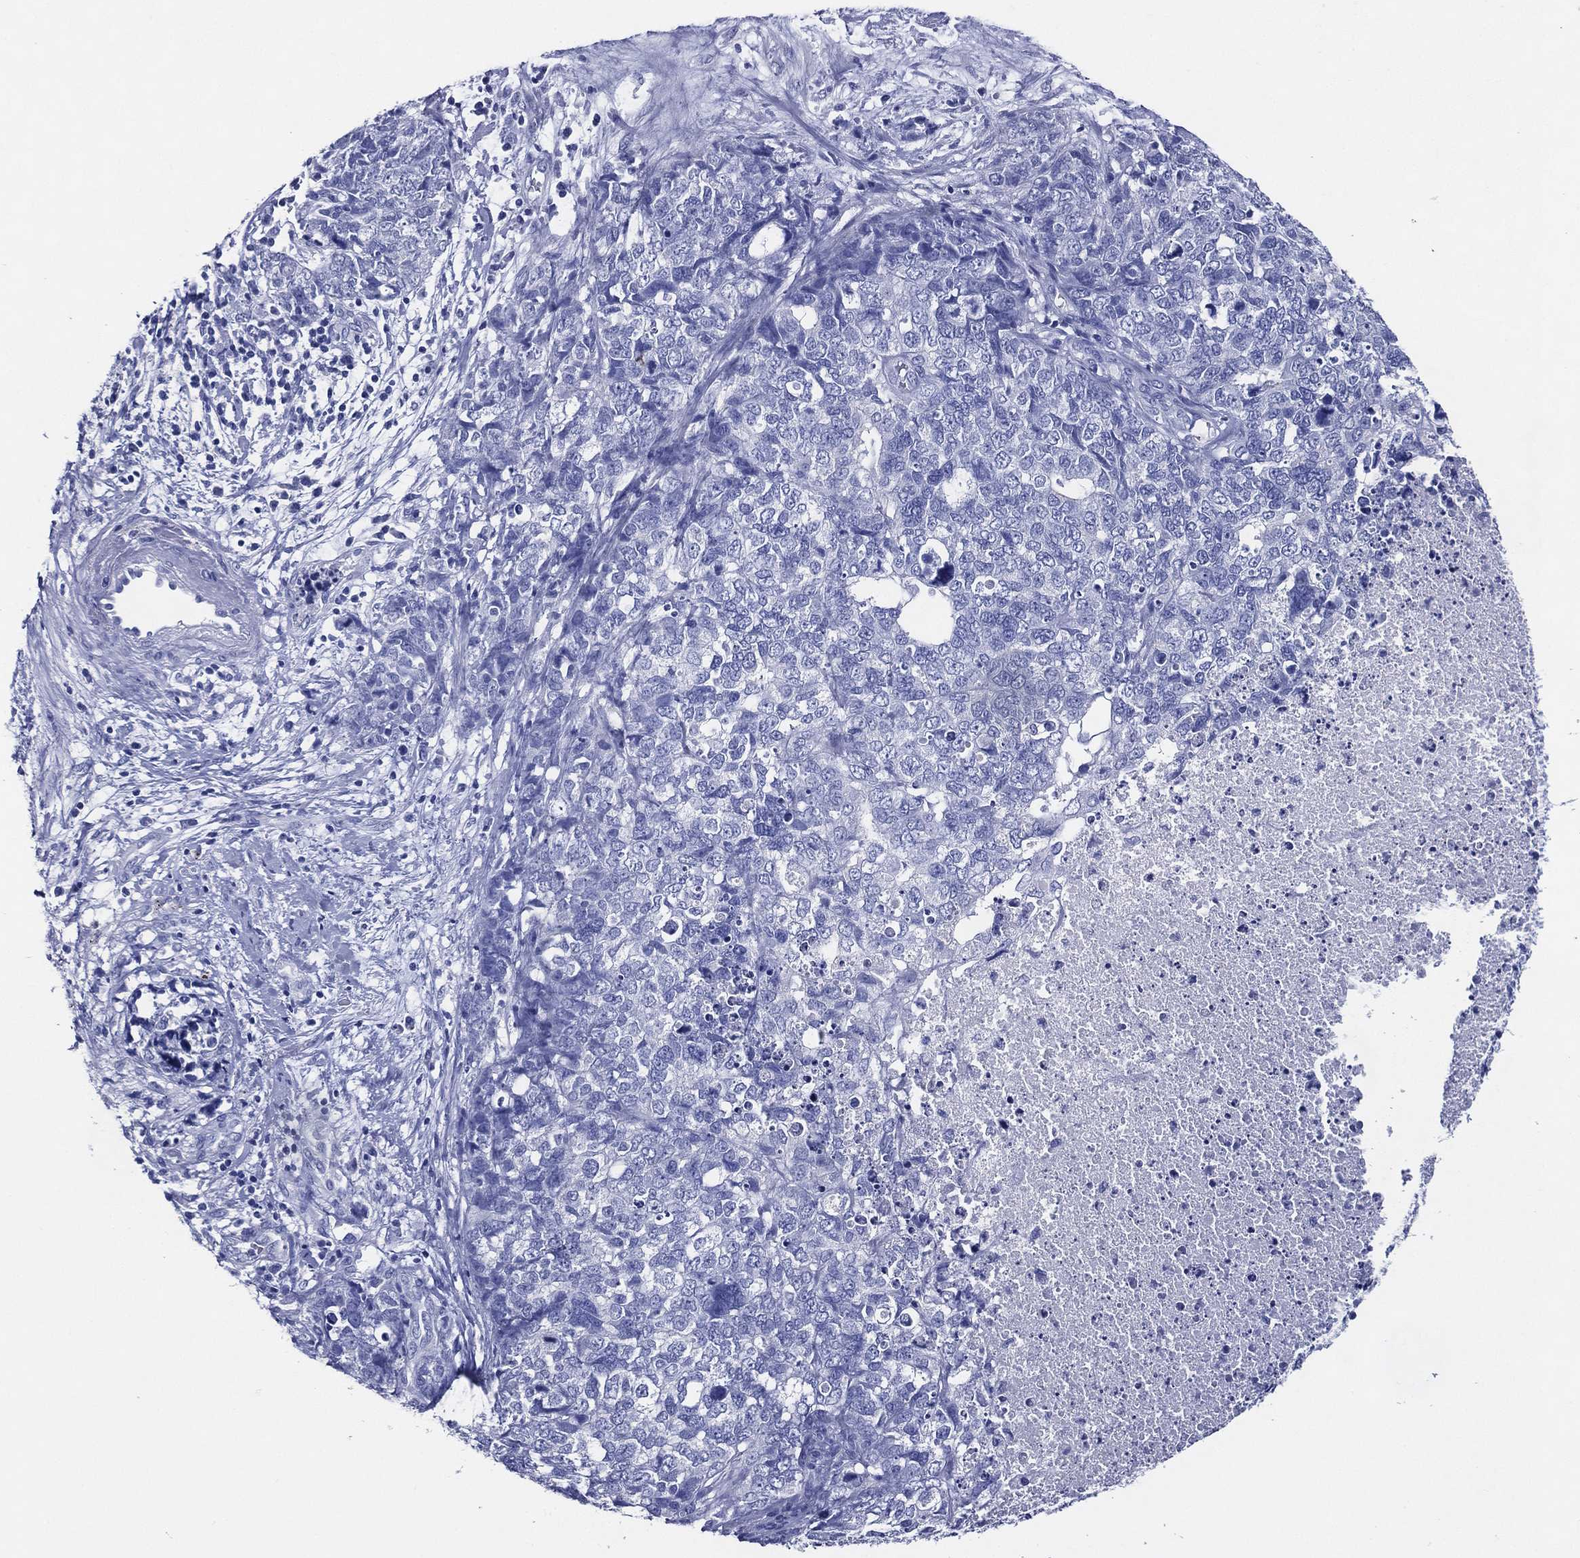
{"staining": {"intensity": "negative", "quantity": "none", "location": "none"}, "tissue": "cervical cancer", "cell_type": "Tumor cells", "image_type": "cancer", "snomed": [{"axis": "morphology", "description": "Squamous cell carcinoma, NOS"}, {"axis": "topography", "description": "Cervix"}], "caption": "Tumor cells show no significant staining in cervical cancer.", "gene": "ACE2", "patient": {"sex": "female", "age": 63}}